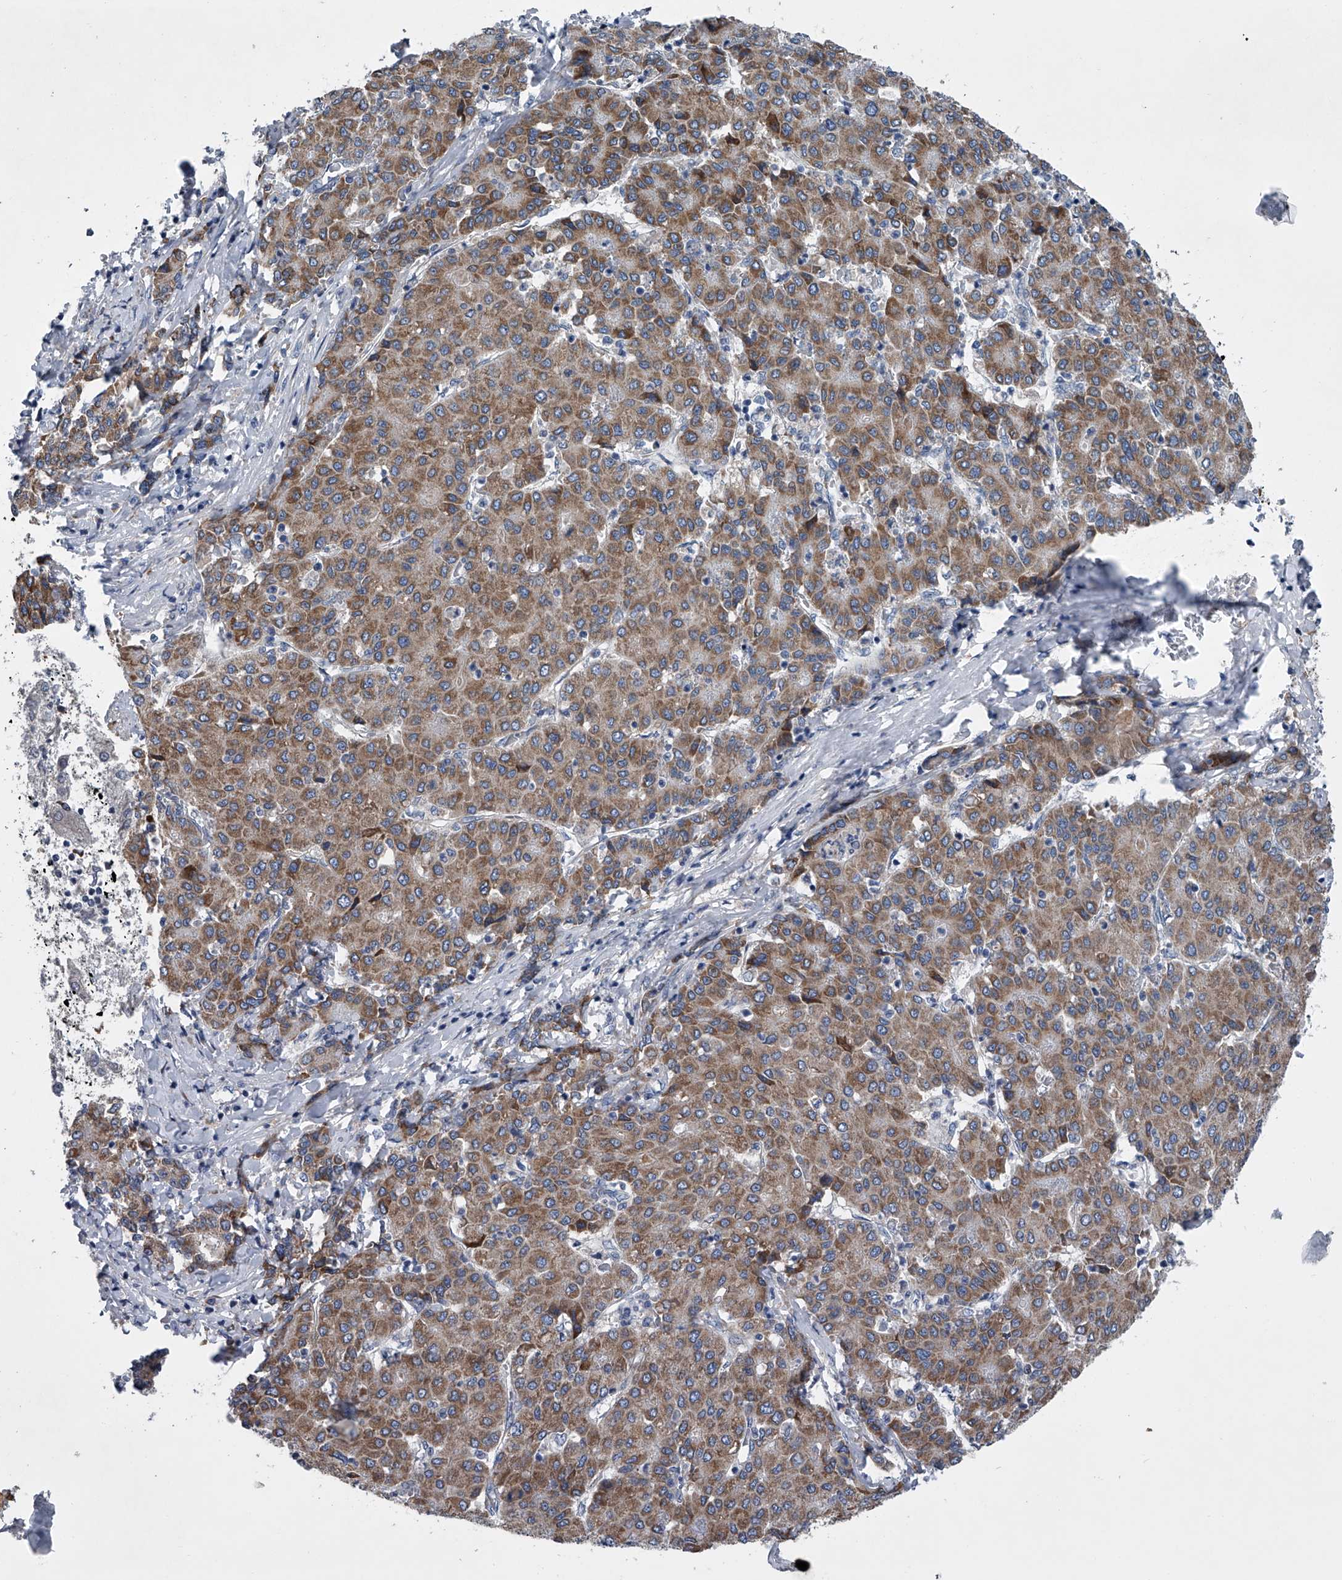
{"staining": {"intensity": "moderate", "quantity": ">75%", "location": "cytoplasmic/membranous"}, "tissue": "liver cancer", "cell_type": "Tumor cells", "image_type": "cancer", "snomed": [{"axis": "morphology", "description": "Carcinoma, Hepatocellular, NOS"}, {"axis": "topography", "description": "Liver"}], "caption": "Liver hepatocellular carcinoma stained with DAB IHC demonstrates medium levels of moderate cytoplasmic/membranous expression in approximately >75% of tumor cells.", "gene": "ABCG1", "patient": {"sex": "male", "age": 65}}